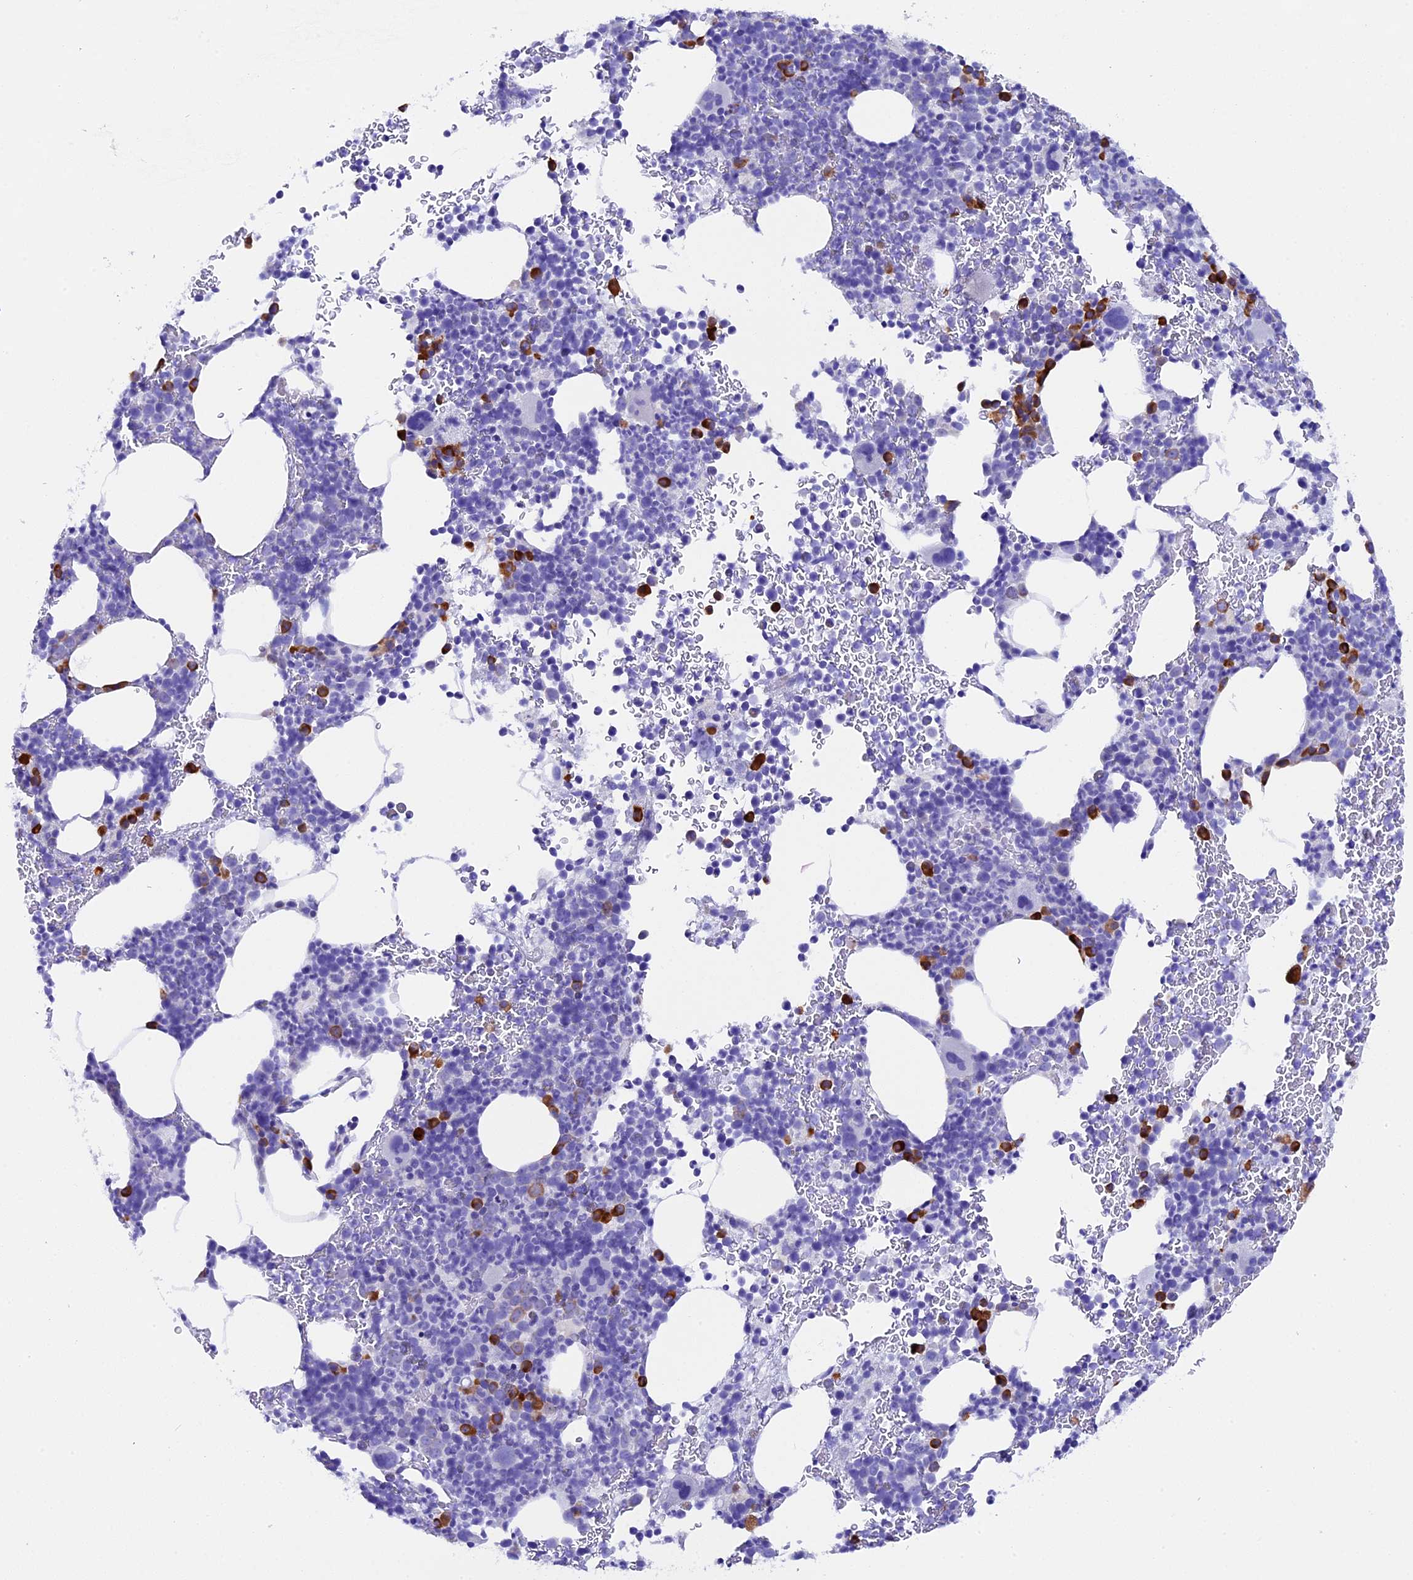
{"staining": {"intensity": "strong", "quantity": "<25%", "location": "cytoplasmic/membranous"}, "tissue": "bone marrow", "cell_type": "Hematopoietic cells", "image_type": "normal", "snomed": [{"axis": "morphology", "description": "Normal tissue, NOS"}, {"axis": "topography", "description": "Bone marrow"}], "caption": "IHC of benign human bone marrow demonstrates medium levels of strong cytoplasmic/membranous expression in approximately <25% of hematopoietic cells.", "gene": "FKBP11", "patient": {"sex": "female", "age": 82}}